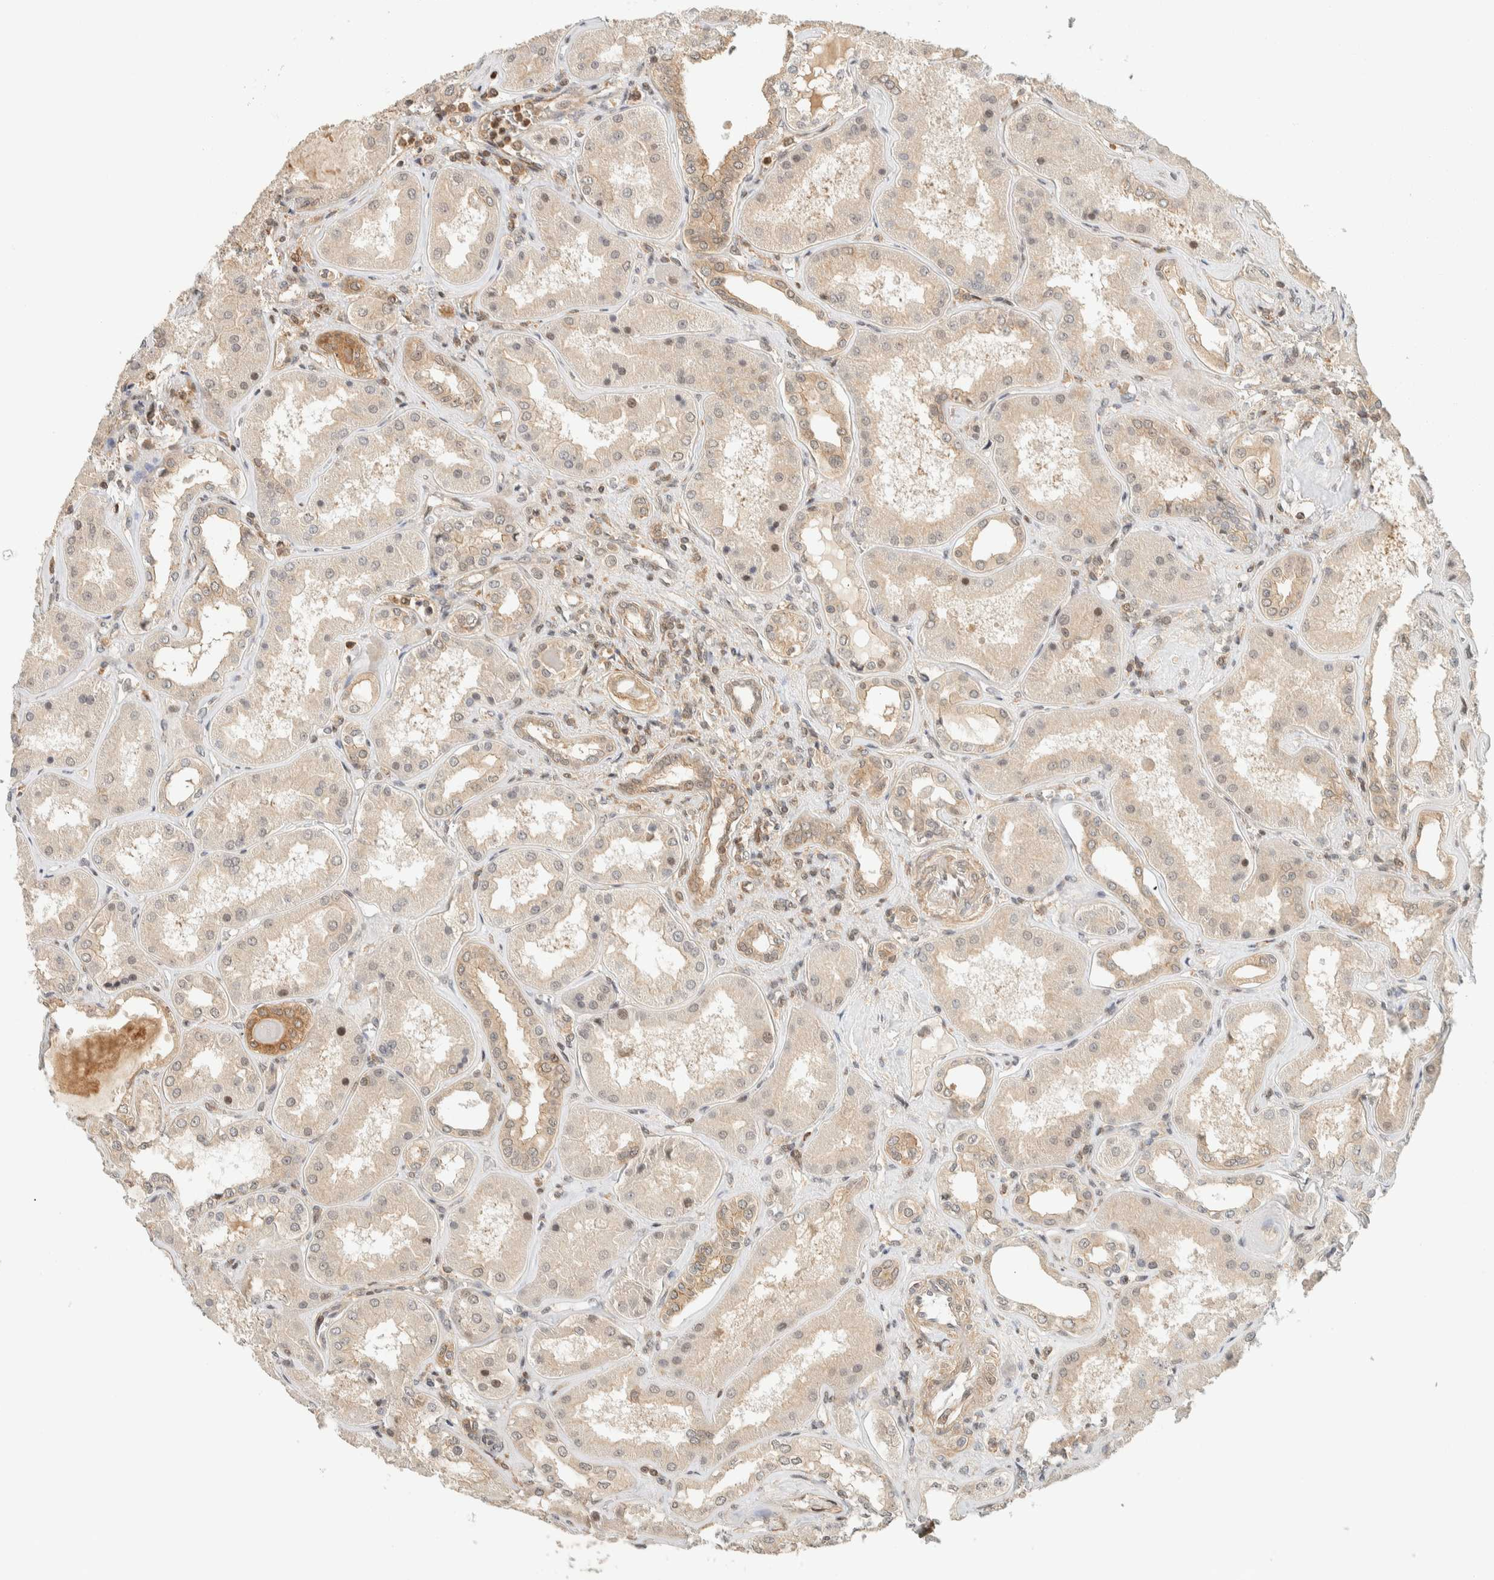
{"staining": {"intensity": "weak", "quantity": ">75%", "location": "cytoplasmic/membranous,nuclear"}, "tissue": "kidney", "cell_type": "Cells in glomeruli", "image_type": "normal", "snomed": [{"axis": "morphology", "description": "Normal tissue, NOS"}, {"axis": "topography", "description": "Kidney"}], "caption": "Human kidney stained with a brown dye shows weak cytoplasmic/membranous,nuclear positive staining in approximately >75% of cells in glomeruli.", "gene": "ARFGEF1", "patient": {"sex": "female", "age": 56}}